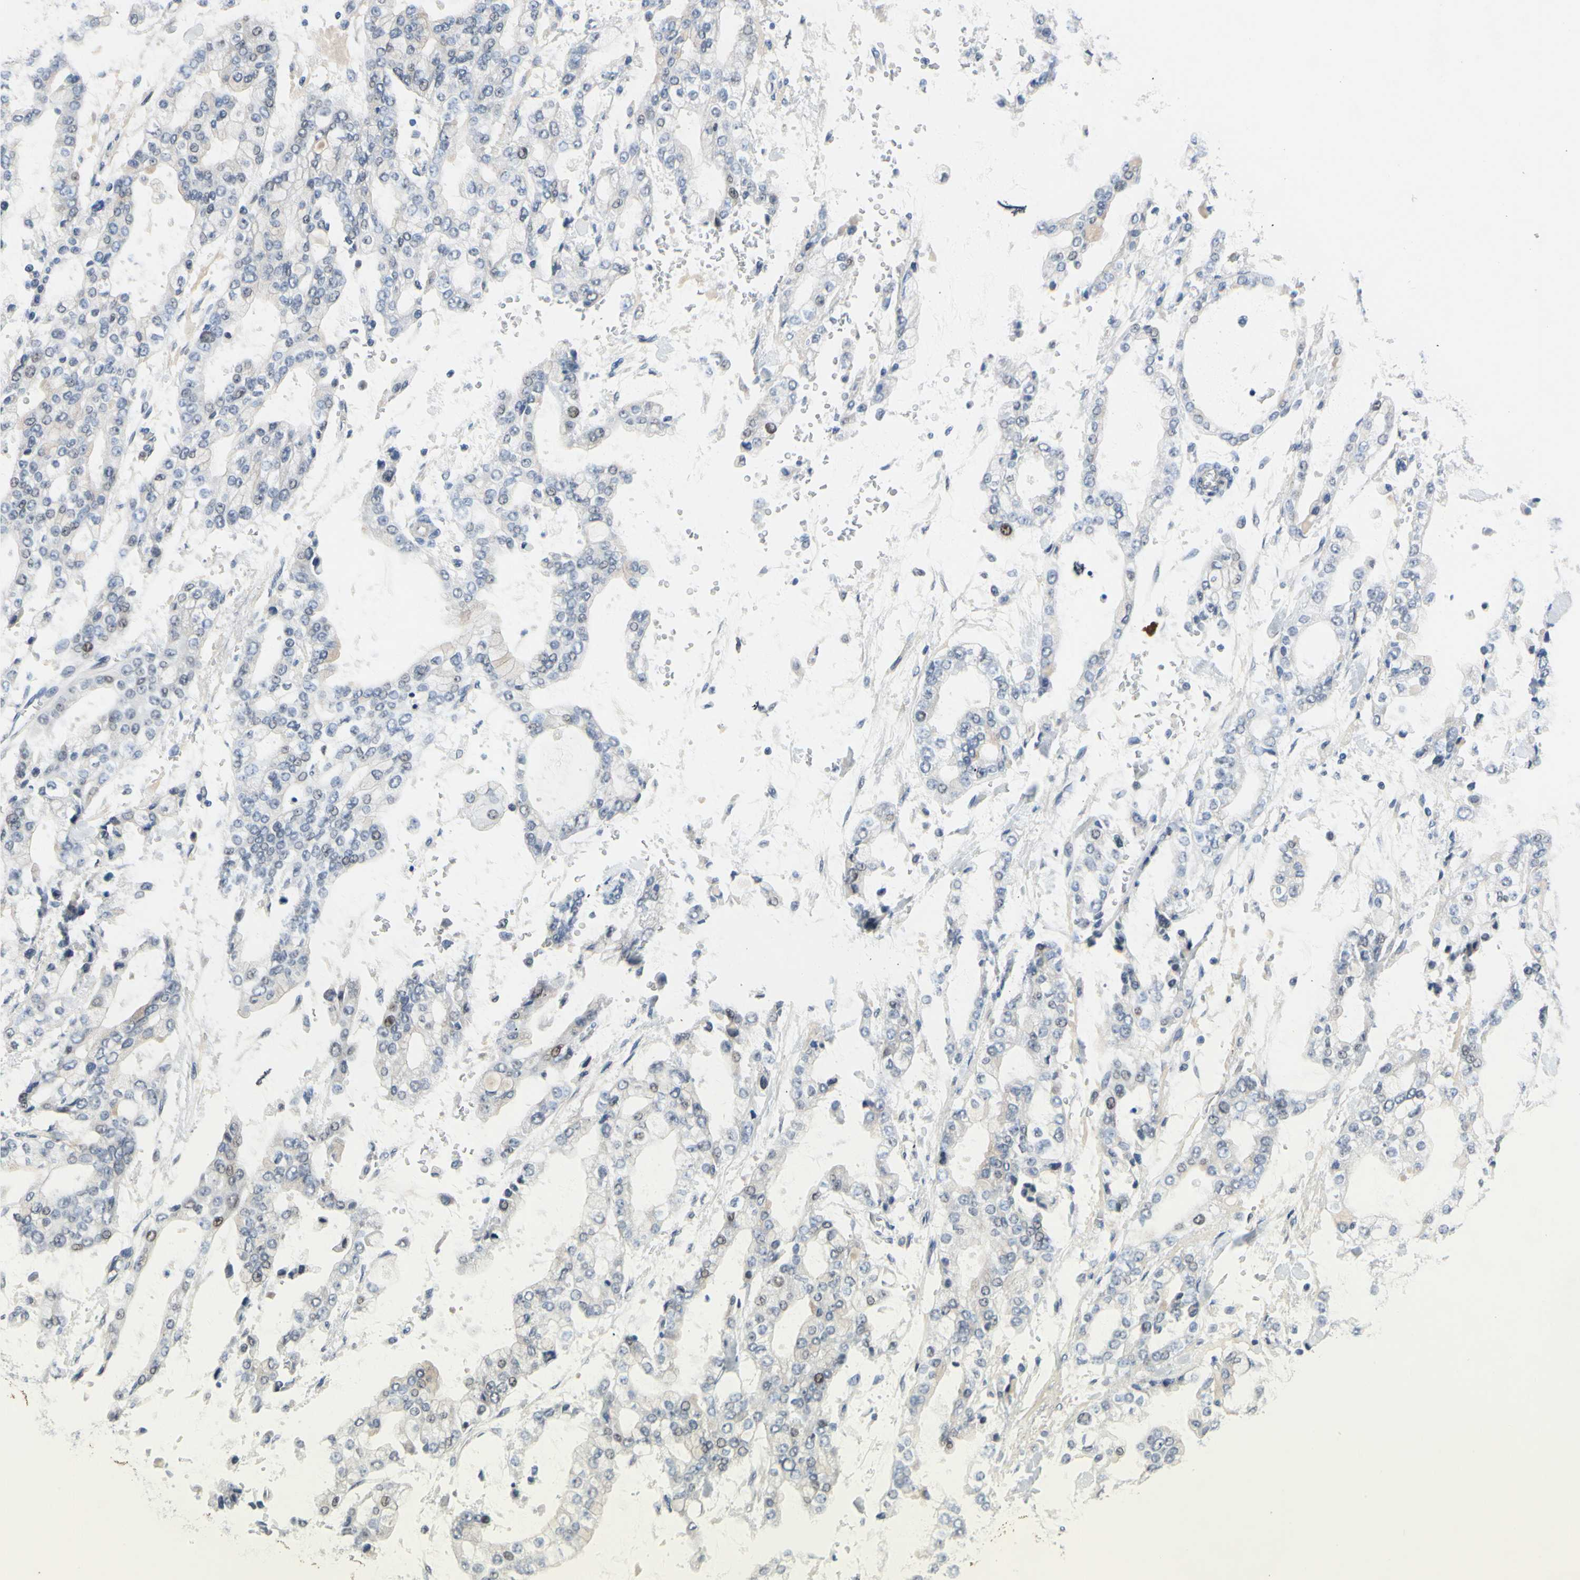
{"staining": {"intensity": "weak", "quantity": "<25%", "location": "nuclear"}, "tissue": "stomach cancer", "cell_type": "Tumor cells", "image_type": "cancer", "snomed": [{"axis": "morphology", "description": "Normal tissue, NOS"}, {"axis": "morphology", "description": "Adenocarcinoma, NOS"}, {"axis": "topography", "description": "Stomach, upper"}, {"axis": "topography", "description": "Stomach"}], "caption": "This is an immunohistochemistry (IHC) histopathology image of human stomach cancer. There is no expression in tumor cells.", "gene": "LHX9", "patient": {"sex": "male", "age": 76}}